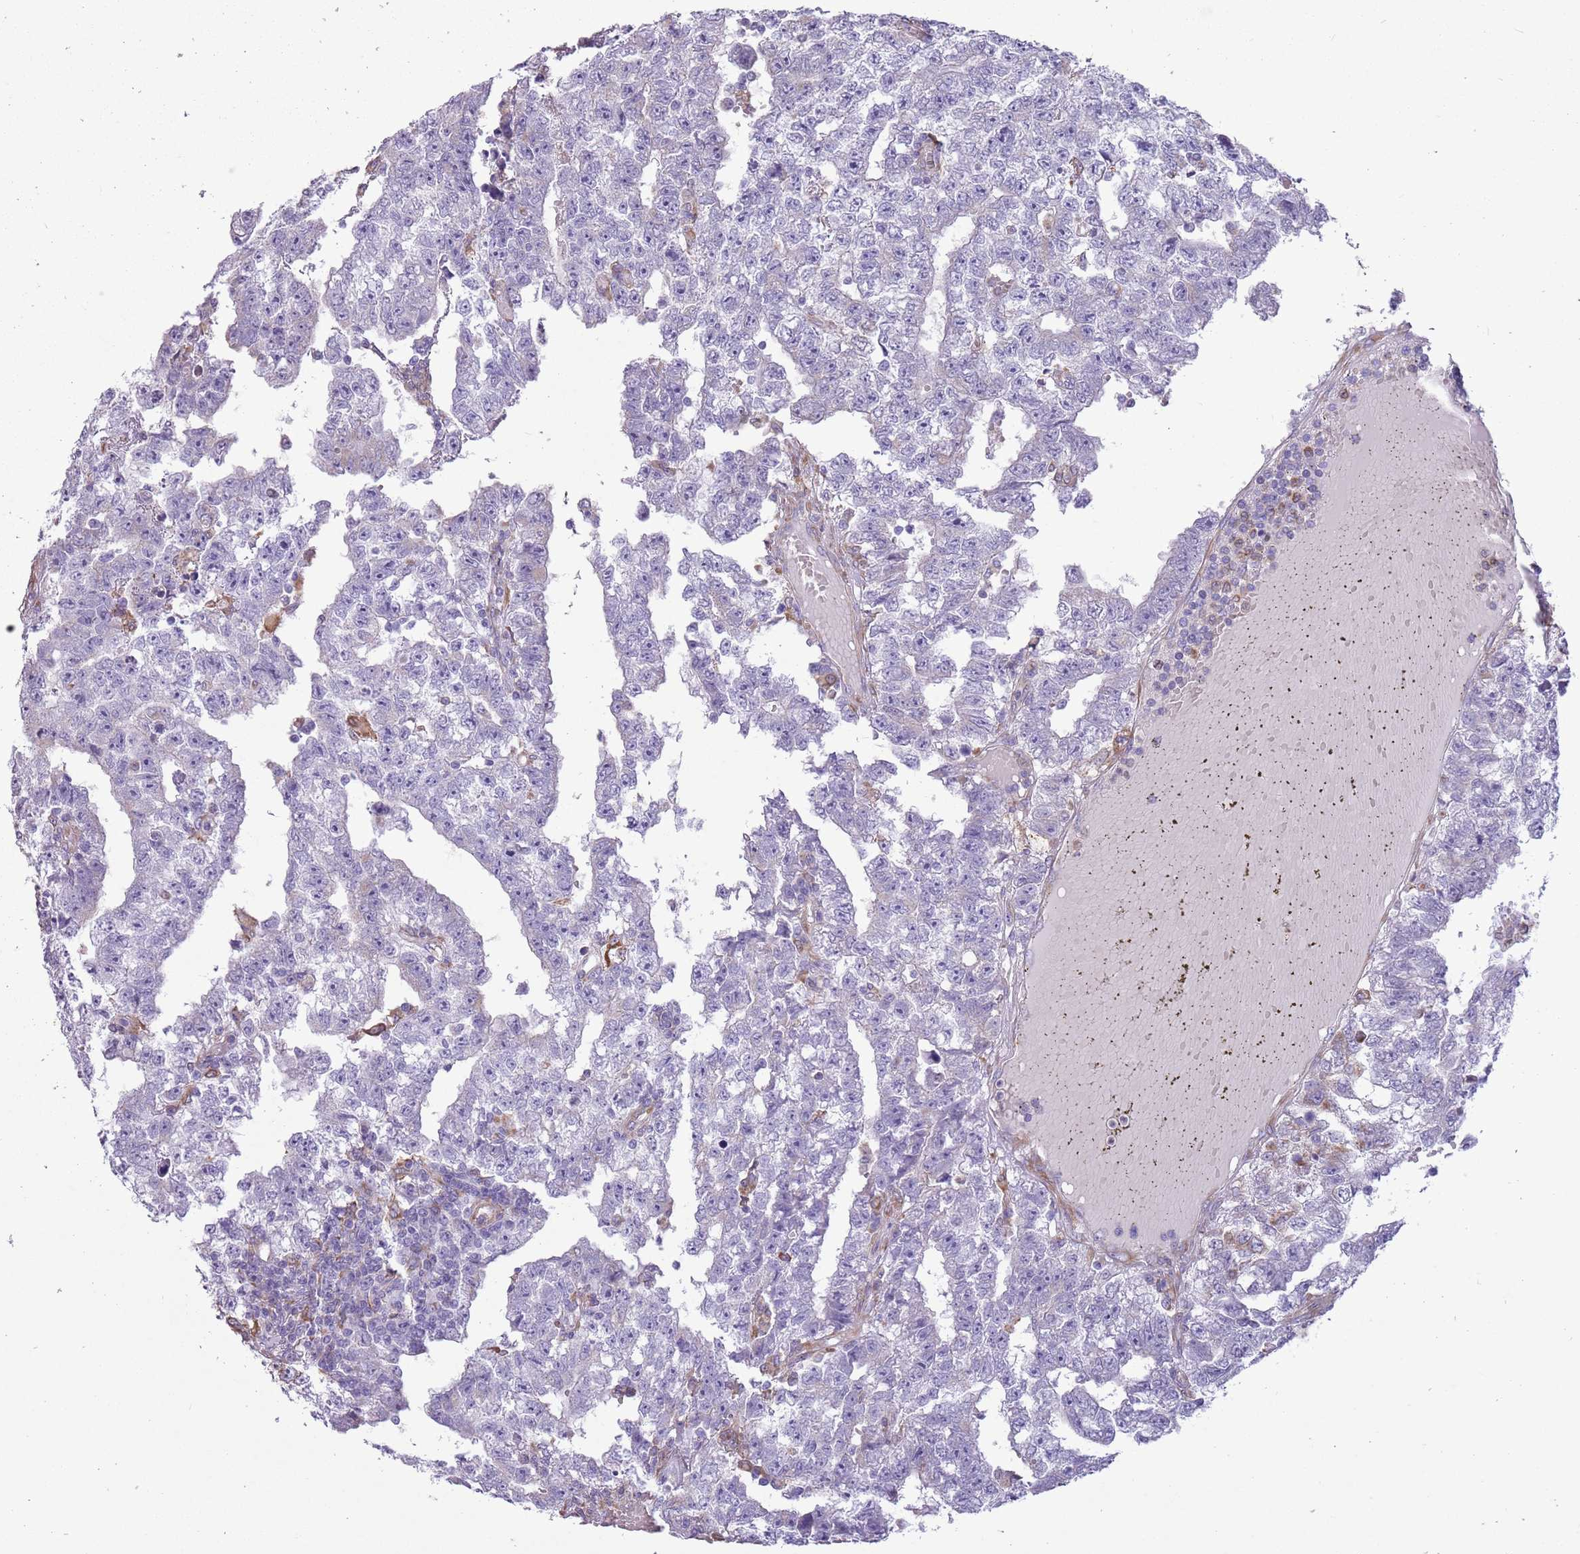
{"staining": {"intensity": "negative", "quantity": "none", "location": "none"}, "tissue": "testis cancer", "cell_type": "Tumor cells", "image_type": "cancer", "snomed": [{"axis": "morphology", "description": "Carcinoma, Embryonal, NOS"}, {"axis": "topography", "description": "Testis"}], "caption": "A high-resolution image shows IHC staining of embryonal carcinoma (testis), which shows no significant positivity in tumor cells.", "gene": "KCTD19", "patient": {"sex": "male", "age": 25}}